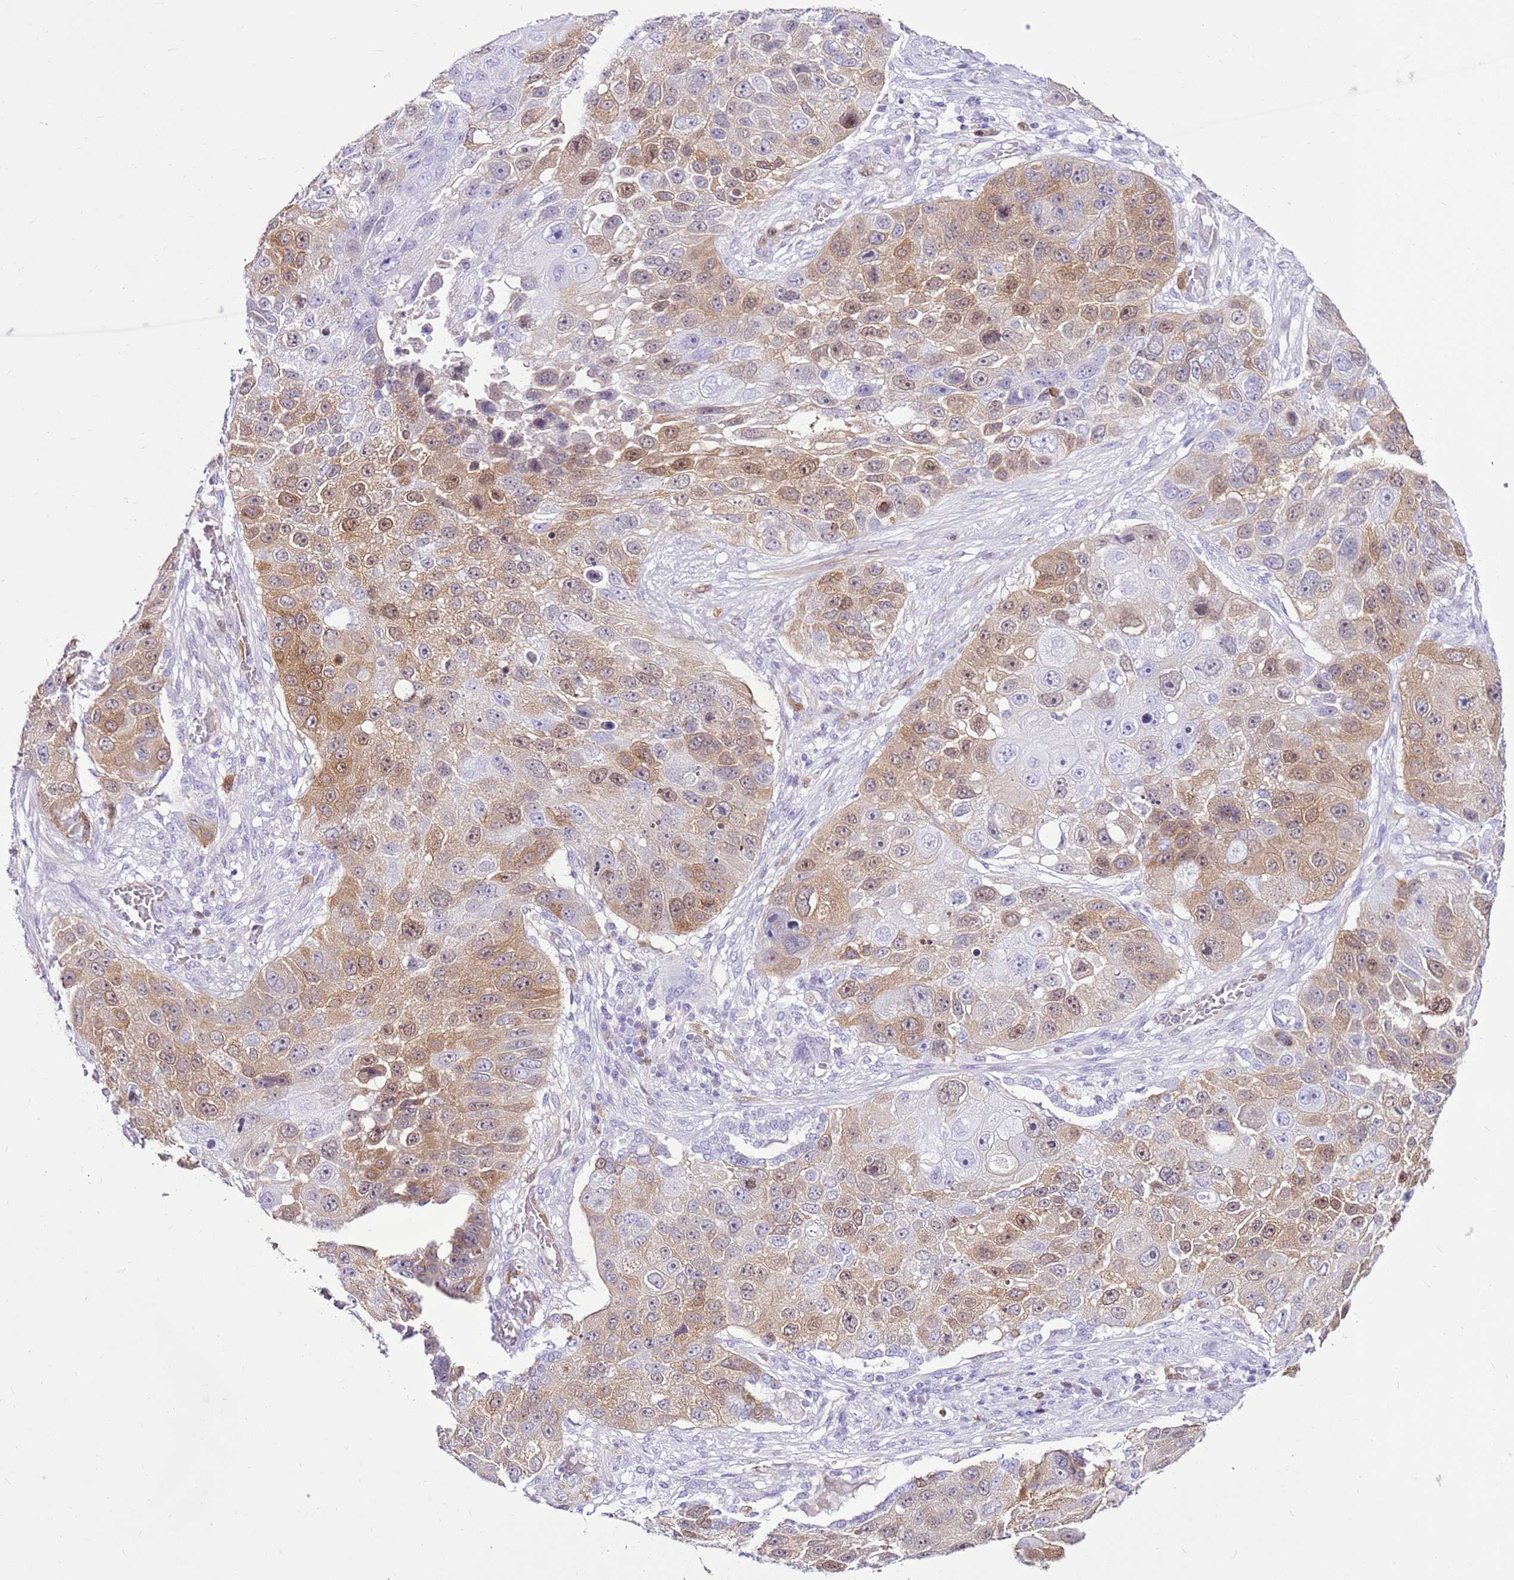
{"staining": {"intensity": "moderate", "quantity": "25%-75%", "location": "cytoplasmic/membranous,nuclear"}, "tissue": "lung cancer", "cell_type": "Tumor cells", "image_type": "cancer", "snomed": [{"axis": "morphology", "description": "Squamous cell carcinoma, NOS"}, {"axis": "topography", "description": "Lung"}], "caption": "Protein expression analysis of human lung cancer (squamous cell carcinoma) reveals moderate cytoplasmic/membranous and nuclear staining in about 25%-75% of tumor cells. The staining was performed using DAB (3,3'-diaminobenzidine) to visualize the protein expression in brown, while the nuclei were stained in blue with hematoxylin (Magnification: 20x).", "gene": "SPC25", "patient": {"sex": "male", "age": 61}}